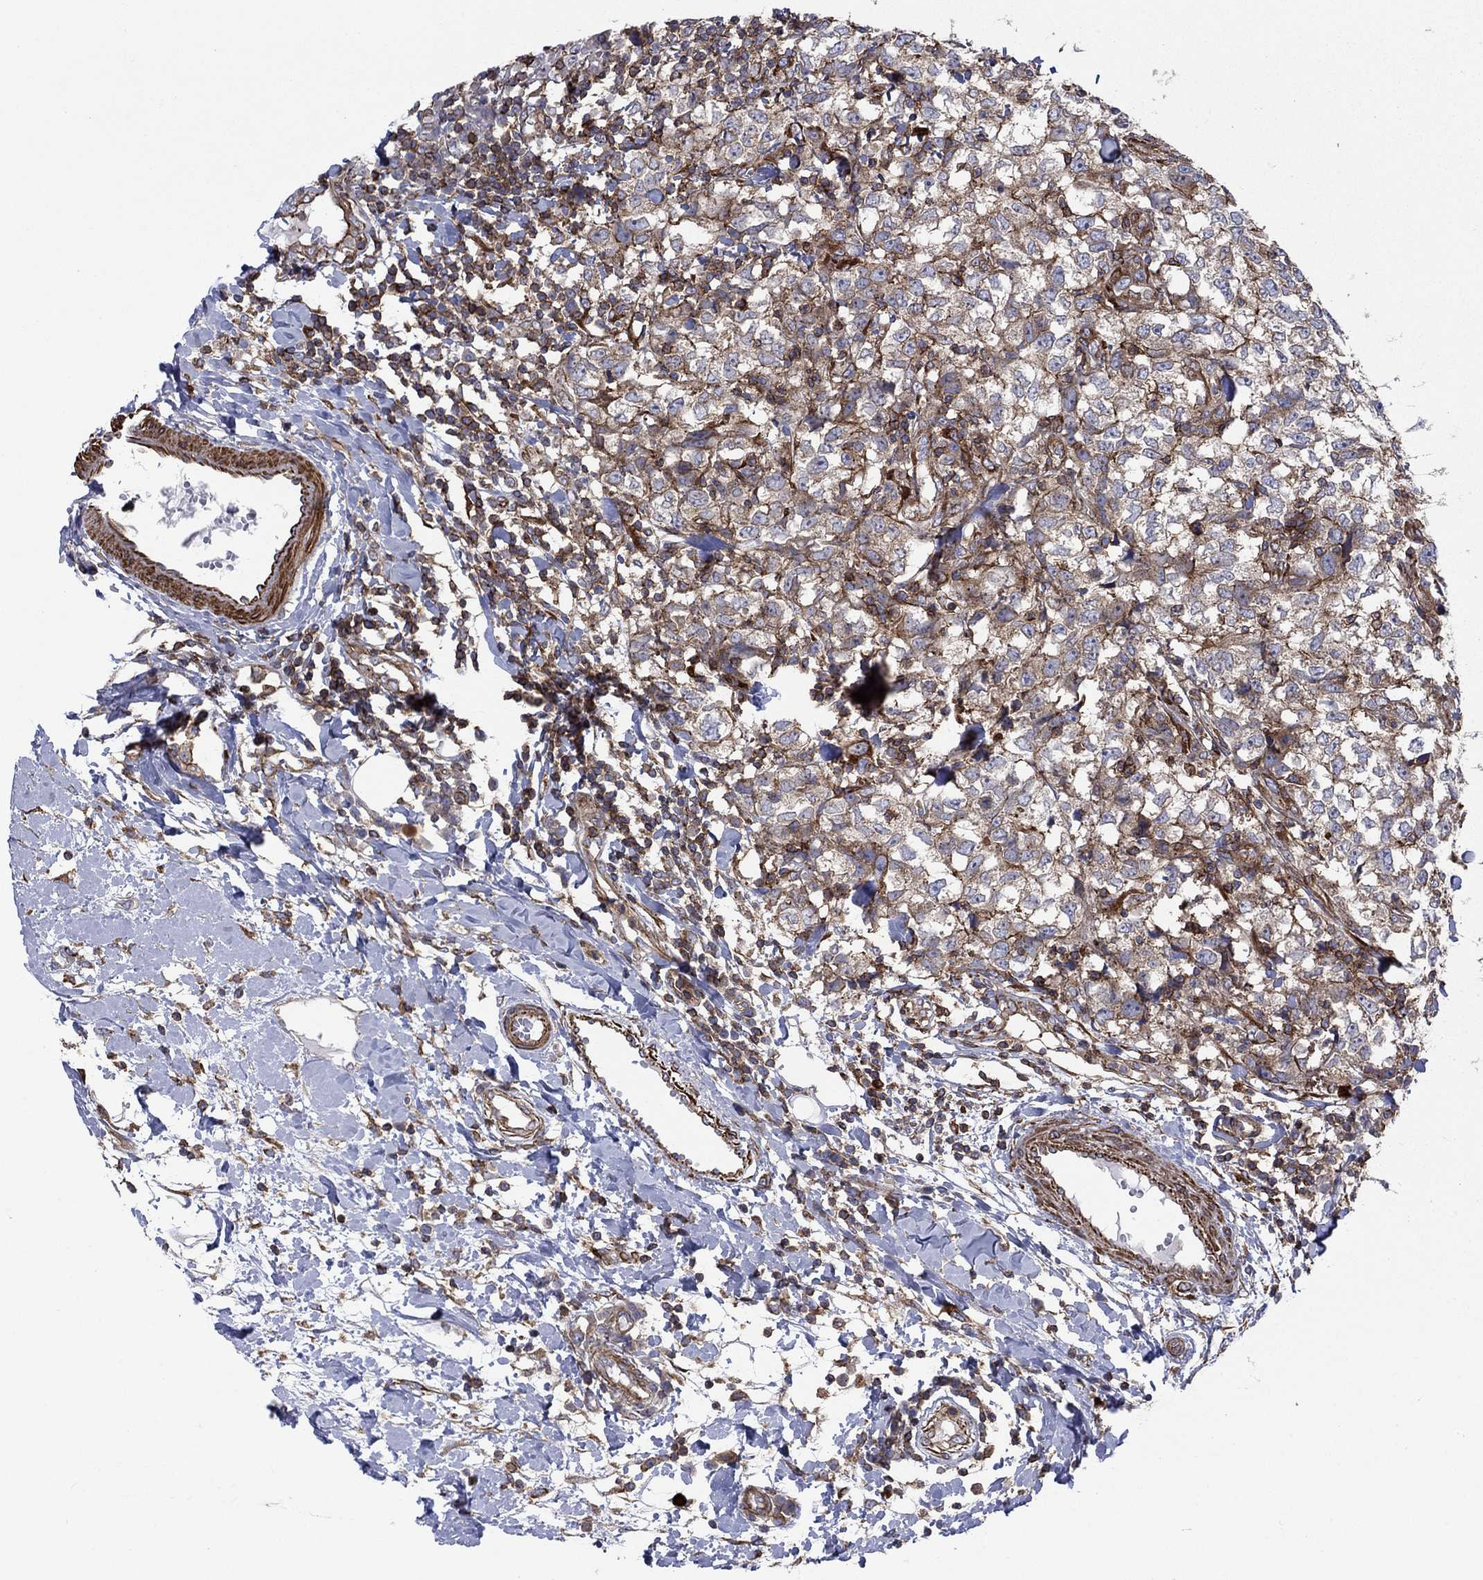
{"staining": {"intensity": "strong", "quantity": "<25%", "location": "cytoplasmic/membranous"}, "tissue": "breast cancer", "cell_type": "Tumor cells", "image_type": "cancer", "snomed": [{"axis": "morphology", "description": "Duct carcinoma"}, {"axis": "topography", "description": "Breast"}], "caption": "IHC image of neoplastic tissue: human intraductal carcinoma (breast) stained using immunohistochemistry displays medium levels of strong protein expression localized specifically in the cytoplasmic/membranous of tumor cells, appearing as a cytoplasmic/membranous brown color.", "gene": "PAG1", "patient": {"sex": "female", "age": 30}}